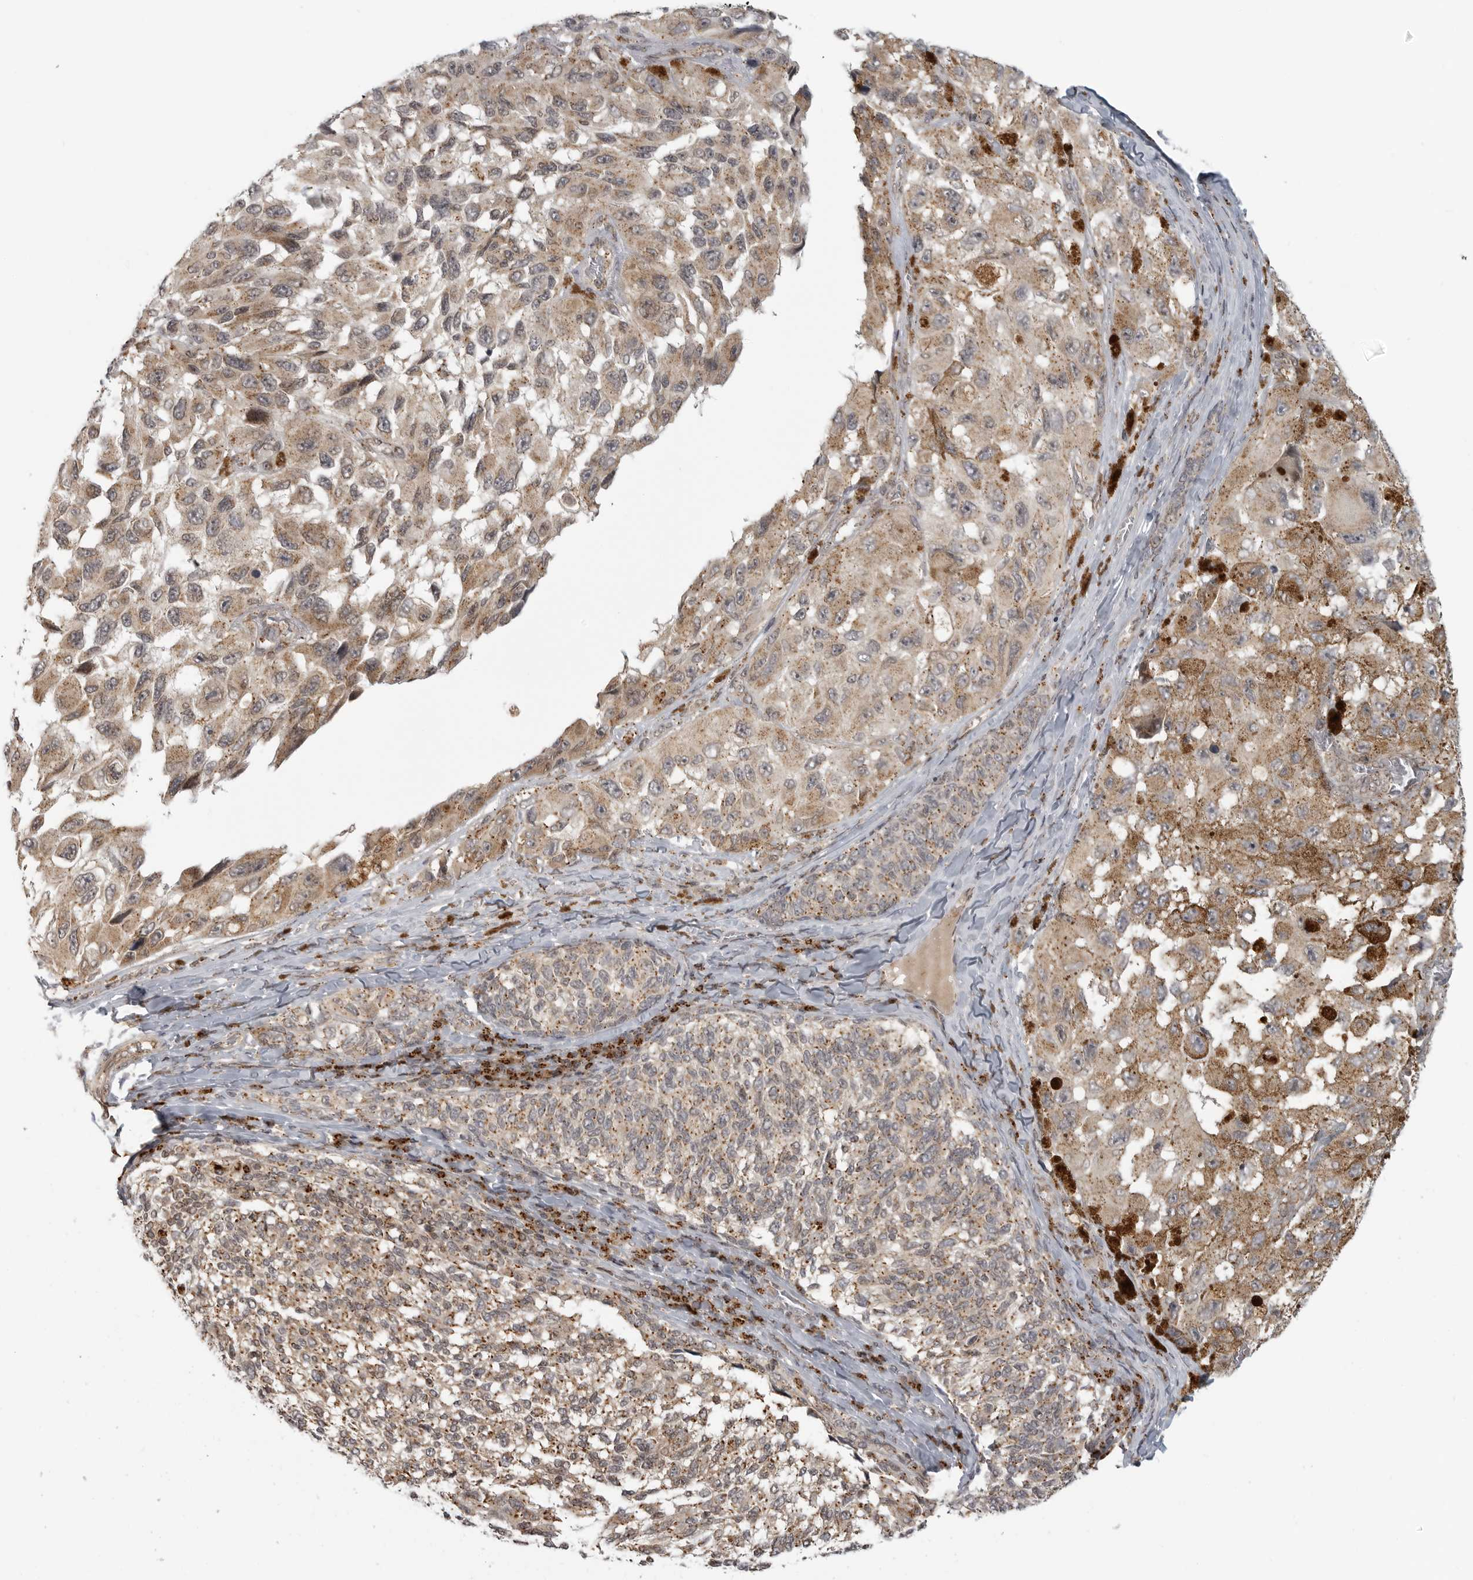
{"staining": {"intensity": "weak", "quantity": ">75%", "location": "cytoplasmic/membranous"}, "tissue": "melanoma", "cell_type": "Tumor cells", "image_type": "cancer", "snomed": [{"axis": "morphology", "description": "Malignant melanoma, NOS"}, {"axis": "topography", "description": "Skin"}], "caption": "Immunohistochemical staining of malignant melanoma exhibits low levels of weak cytoplasmic/membranous staining in approximately >75% of tumor cells.", "gene": "COPA", "patient": {"sex": "female", "age": 73}}